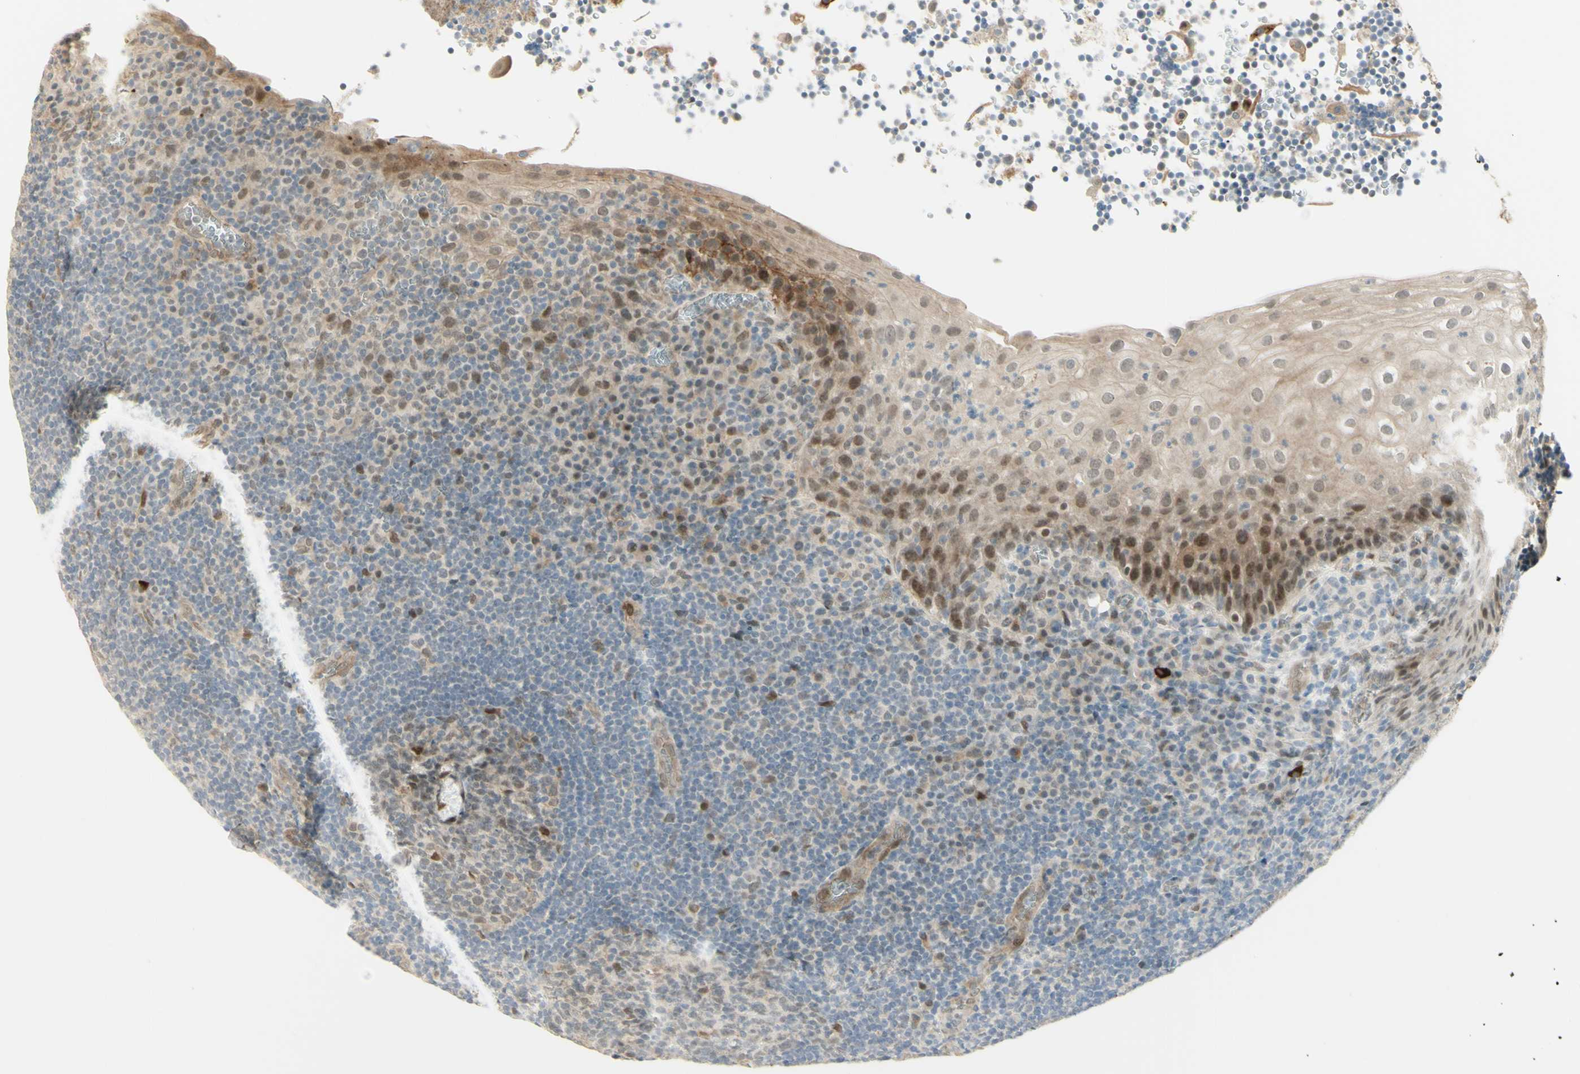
{"staining": {"intensity": "weak", "quantity": "<25%", "location": "cytoplasmic/membranous,nuclear"}, "tissue": "tonsil", "cell_type": "Germinal center cells", "image_type": "normal", "snomed": [{"axis": "morphology", "description": "Normal tissue, NOS"}, {"axis": "topography", "description": "Tonsil"}], "caption": "An immunohistochemistry (IHC) photomicrograph of benign tonsil is shown. There is no staining in germinal center cells of tonsil.", "gene": "ANGPT2", "patient": {"sex": "male", "age": 37}}